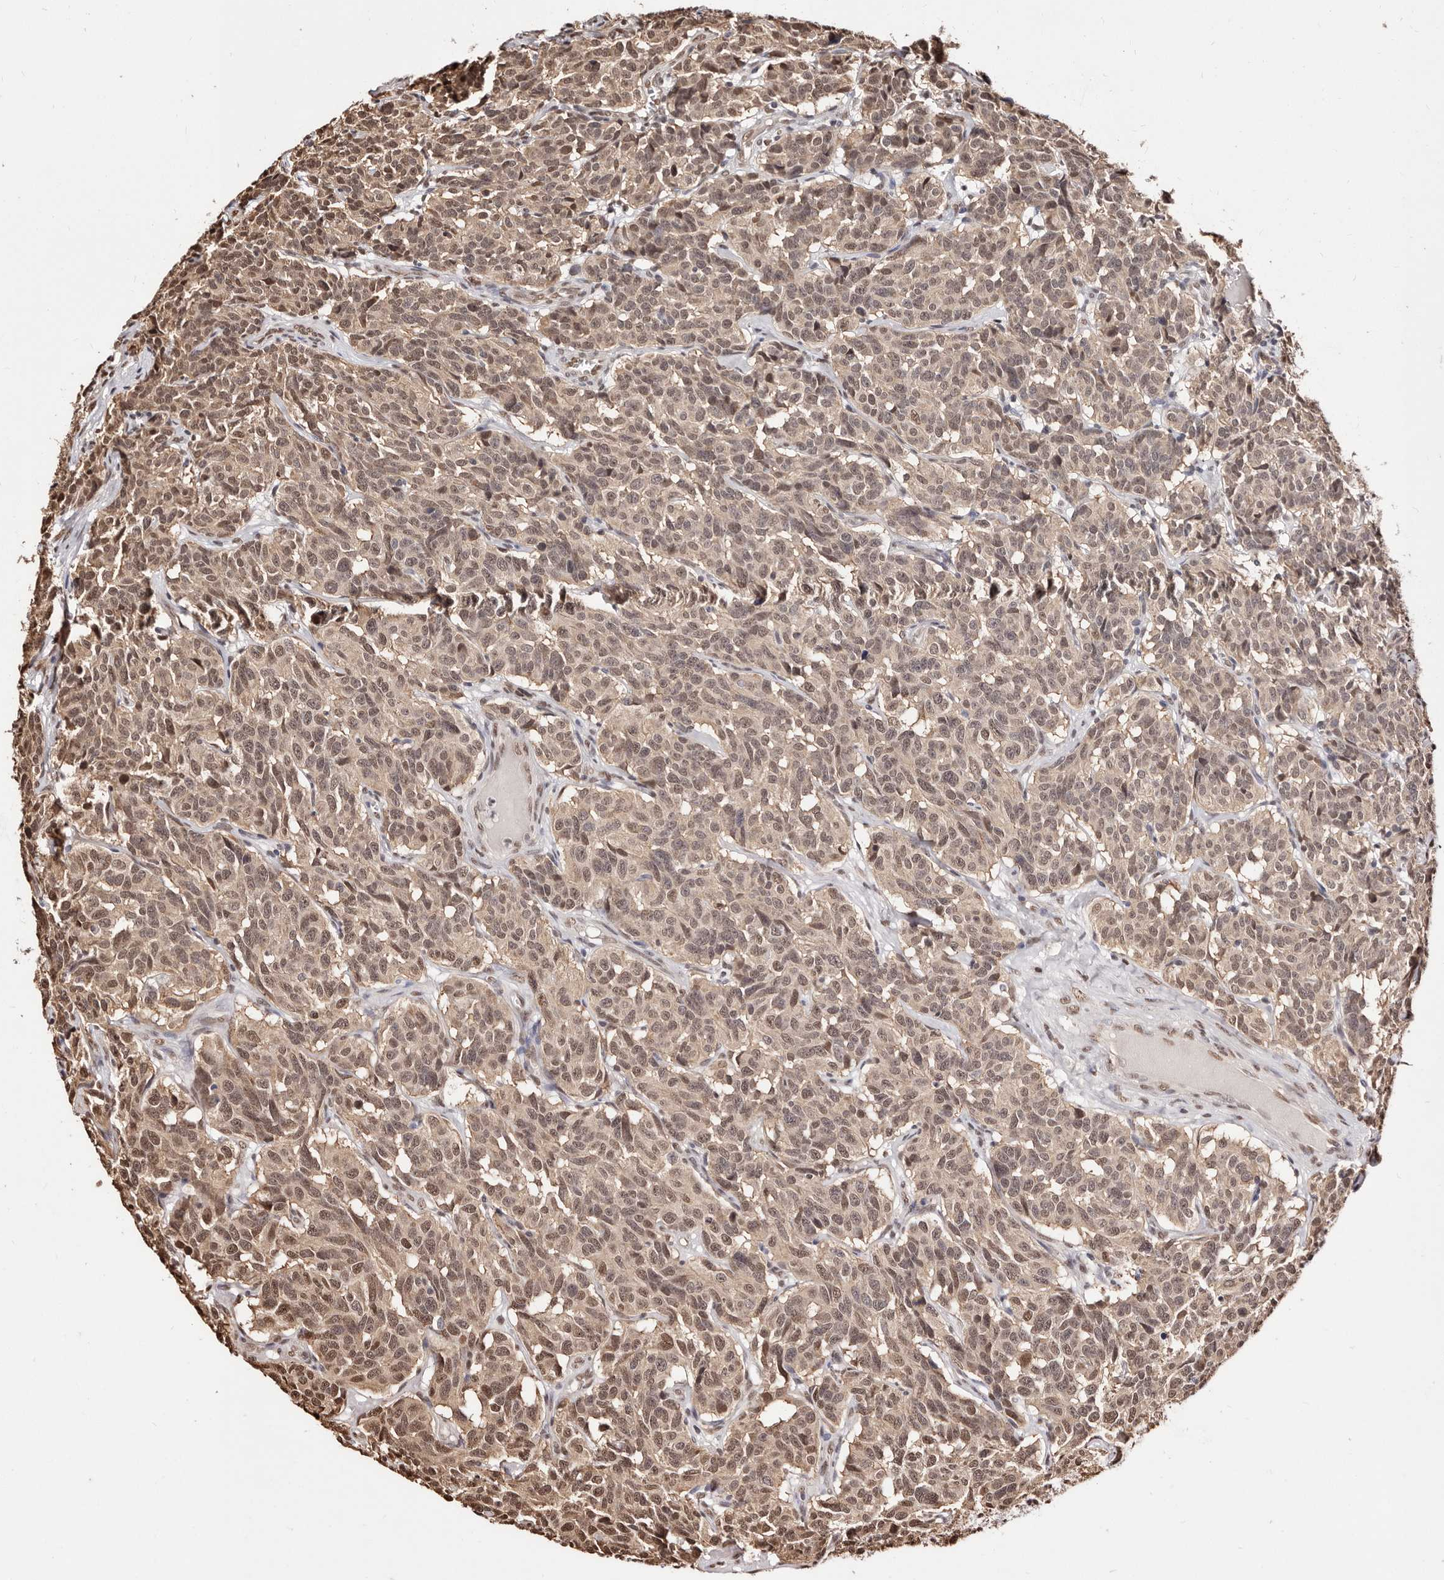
{"staining": {"intensity": "moderate", "quantity": ">75%", "location": "cytoplasmic/membranous,nuclear"}, "tissue": "carcinoid", "cell_type": "Tumor cells", "image_type": "cancer", "snomed": [{"axis": "morphology", "description": "Carcinoid, malignant, NOS"}, {"axis": "topography", "description": "Lung"}], "caption": "Human carcinoid stained with a protein marker shows moderate staining in tumor cells.", "gene": "BICRAL", "patient": {"sex": "female", "age": 46}}